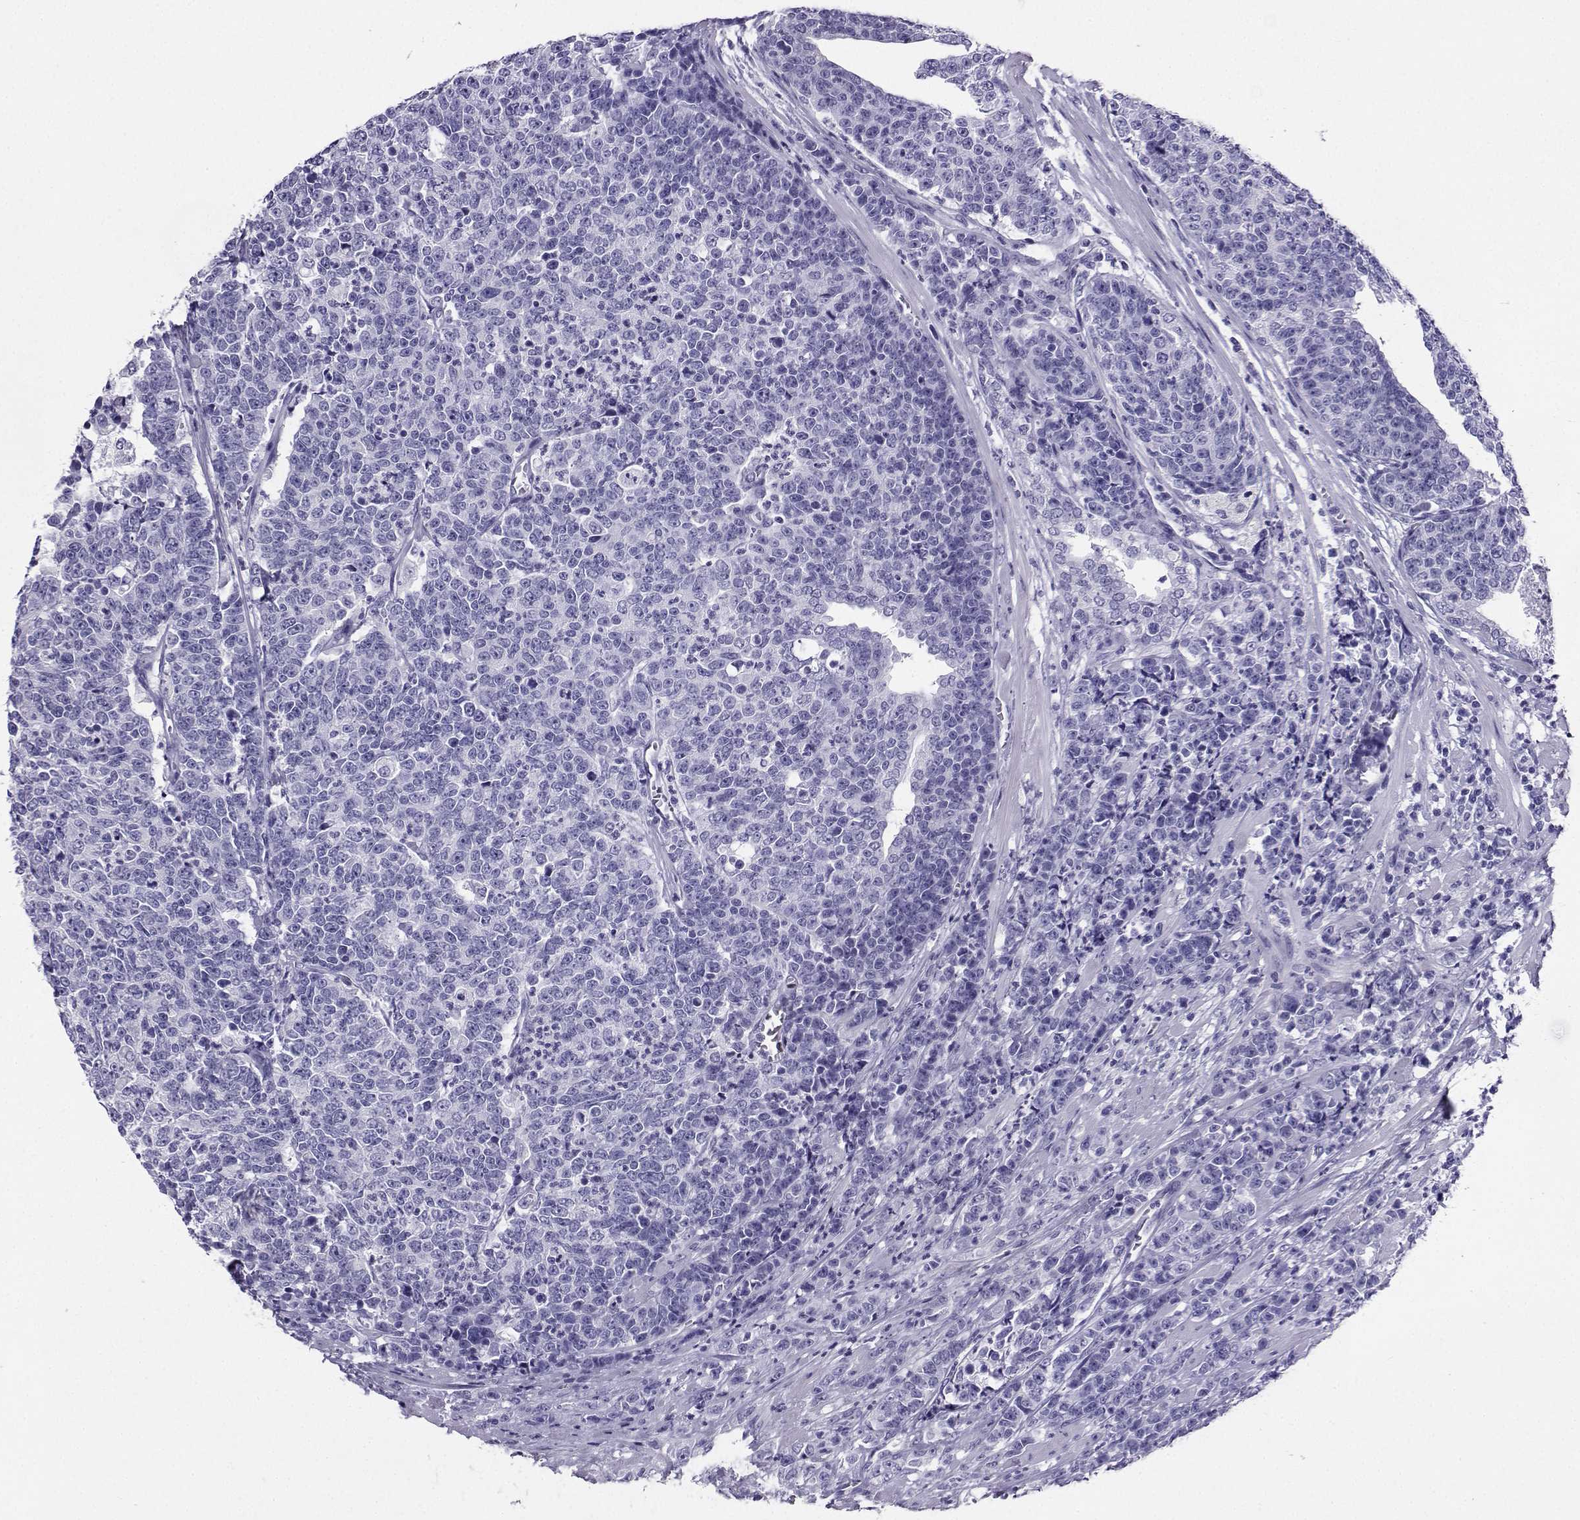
{"staining": {"intensity": "negative", "quantity": "none", "location": "none"}, "tissue": "prostate cancer", "cell_type": "Tumor cells", "image_type": "cancer", "snomed": [{"axis": "morphology", "description": "Adenocarcinoma, NOS"}, {"axis": "topography", "description": "Prostate"}], "caption": "IHC image of prostate cancer stained for a protein (brown), which shows no positivity in tumor cells.", "gene": "CD109", "patient": {"sex": "male", "age": 67}}